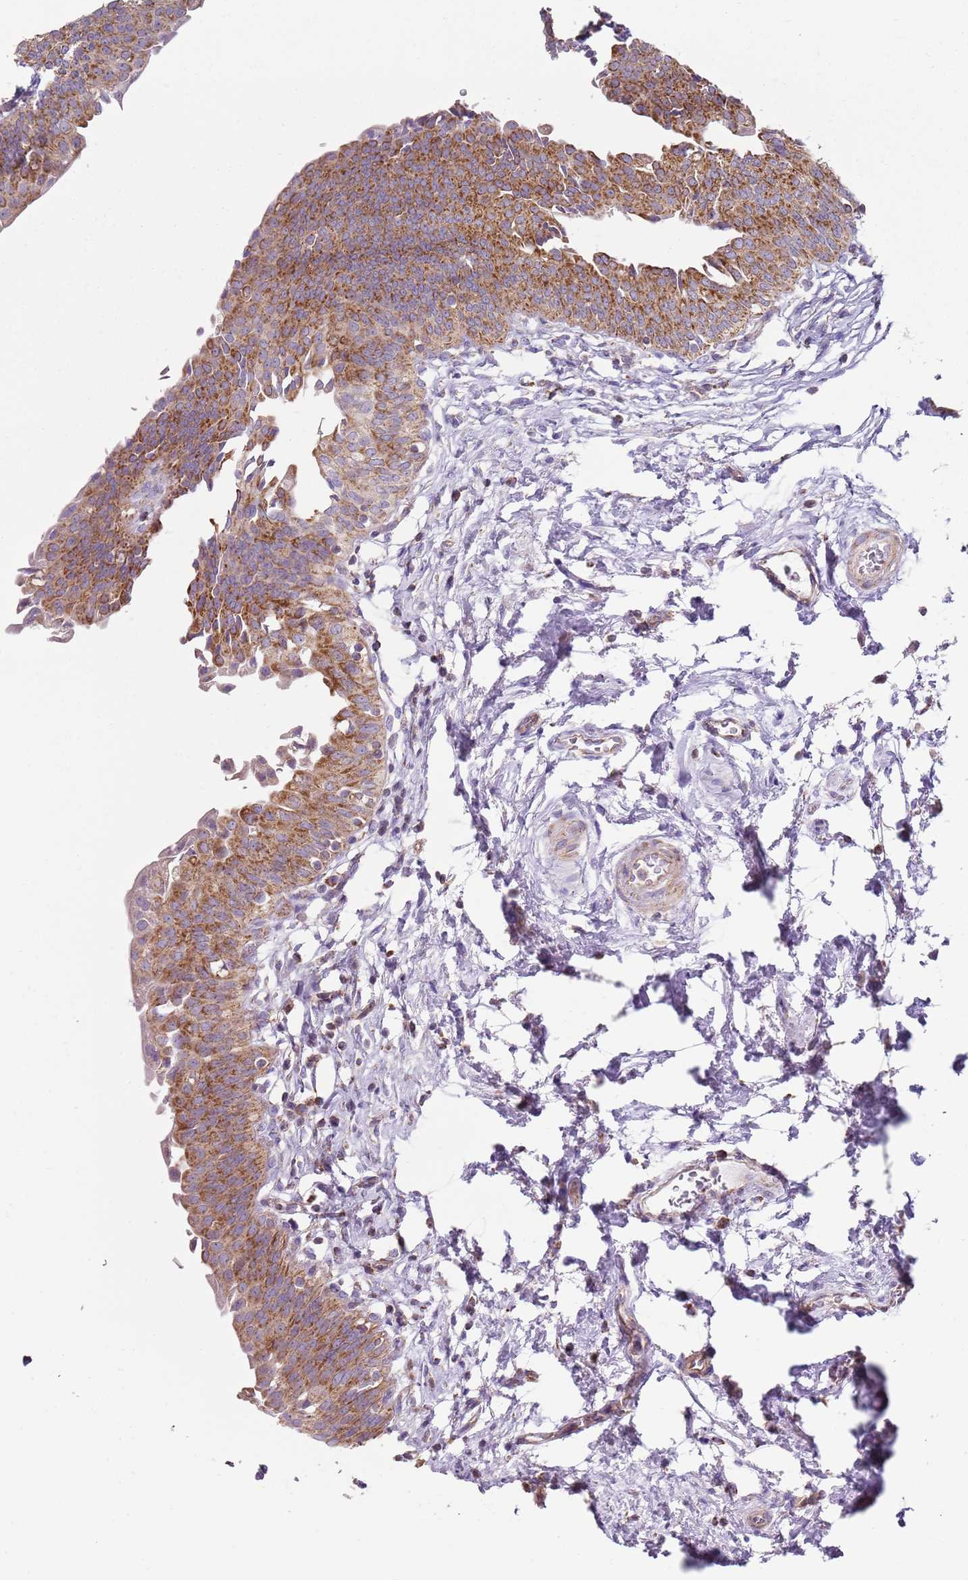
{"staining": {"intensity": "moderate", "quantity": ">75%", "location": "cytoplasmic/membranous"}, "tissue": "urinary bladder", "cell_type": "Urothelial cells", "image_type": "normal", "snomed": [{"axis": "morphology", "description": "Normal tissue, NOS"}, {"axis": "topography", "description": "Urinary bladder"}], "caption": "High-magnification brightfield microscopy of unremarkable urinary bladder stained with DAB (brown) and counterstained with hematoxylin (blue). urothelial cells exhibit moderate cytoplasmic/membranous staining is identified in approximately>75% of cells.", "gene": "GAS8", "patient": {"sex": "male", "age": 83}}